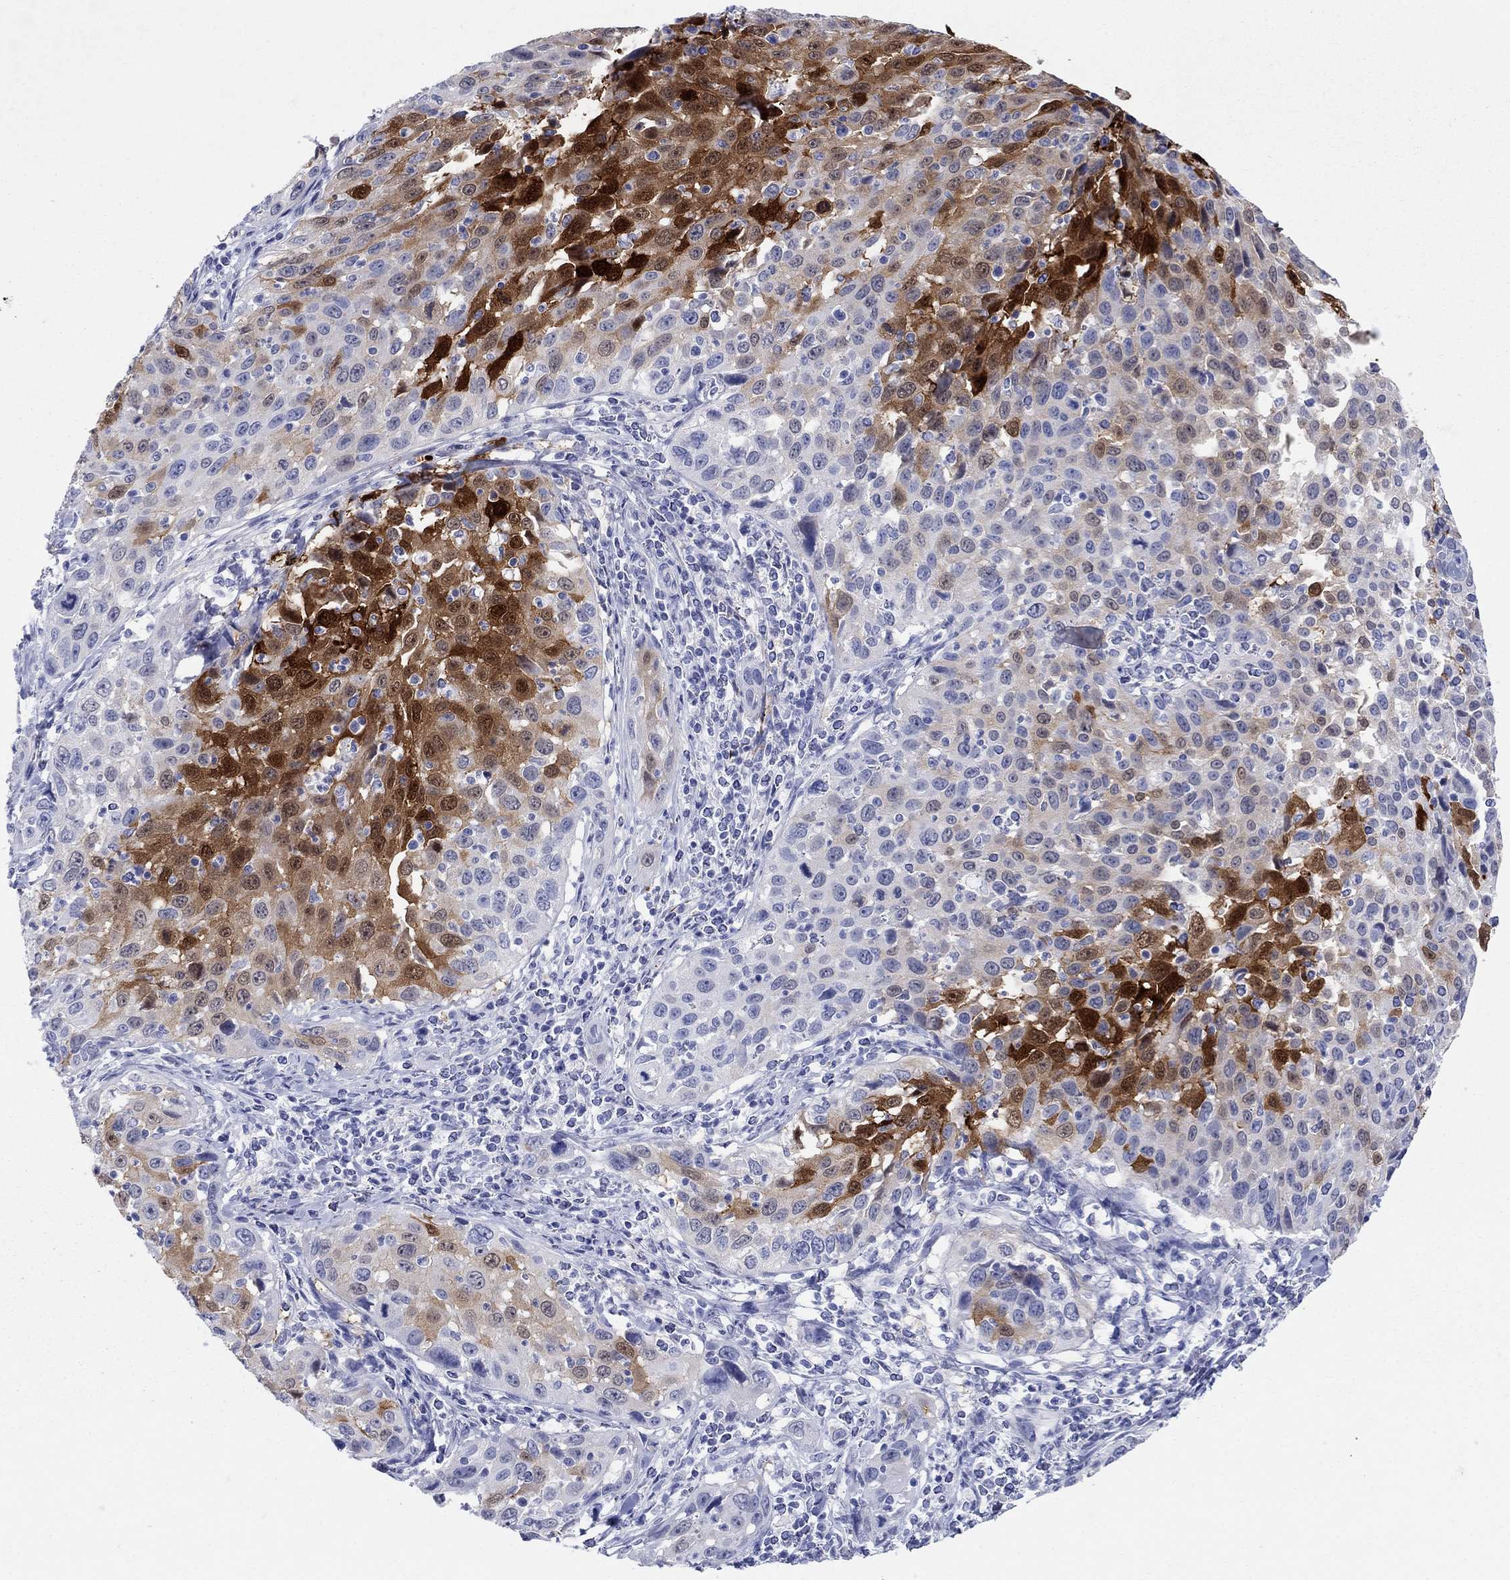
{"staining": {"intensity": "strong", "quantity": "<25%", "location": "cytoplasmic/membranous,nuclear"}, "tissue": "cervical cancer", "cell_type": "Tumor cells", "image_type": "cancer", "snomed": [{"axis": "morphology", "description": "Squamous cell carcinoma, NOS"}, {"axis": "topography", "description": "Cervix"}], "caption": "A photomicrograph showing strong cytoplasmic/membranous and nuclear expression in approximately <25% of tumor cells in cervical cancer, as visualized by brown immunohistochemical staining.", "gene": "AKR1C2", "patient": {"sex": "female", "age": 26}}